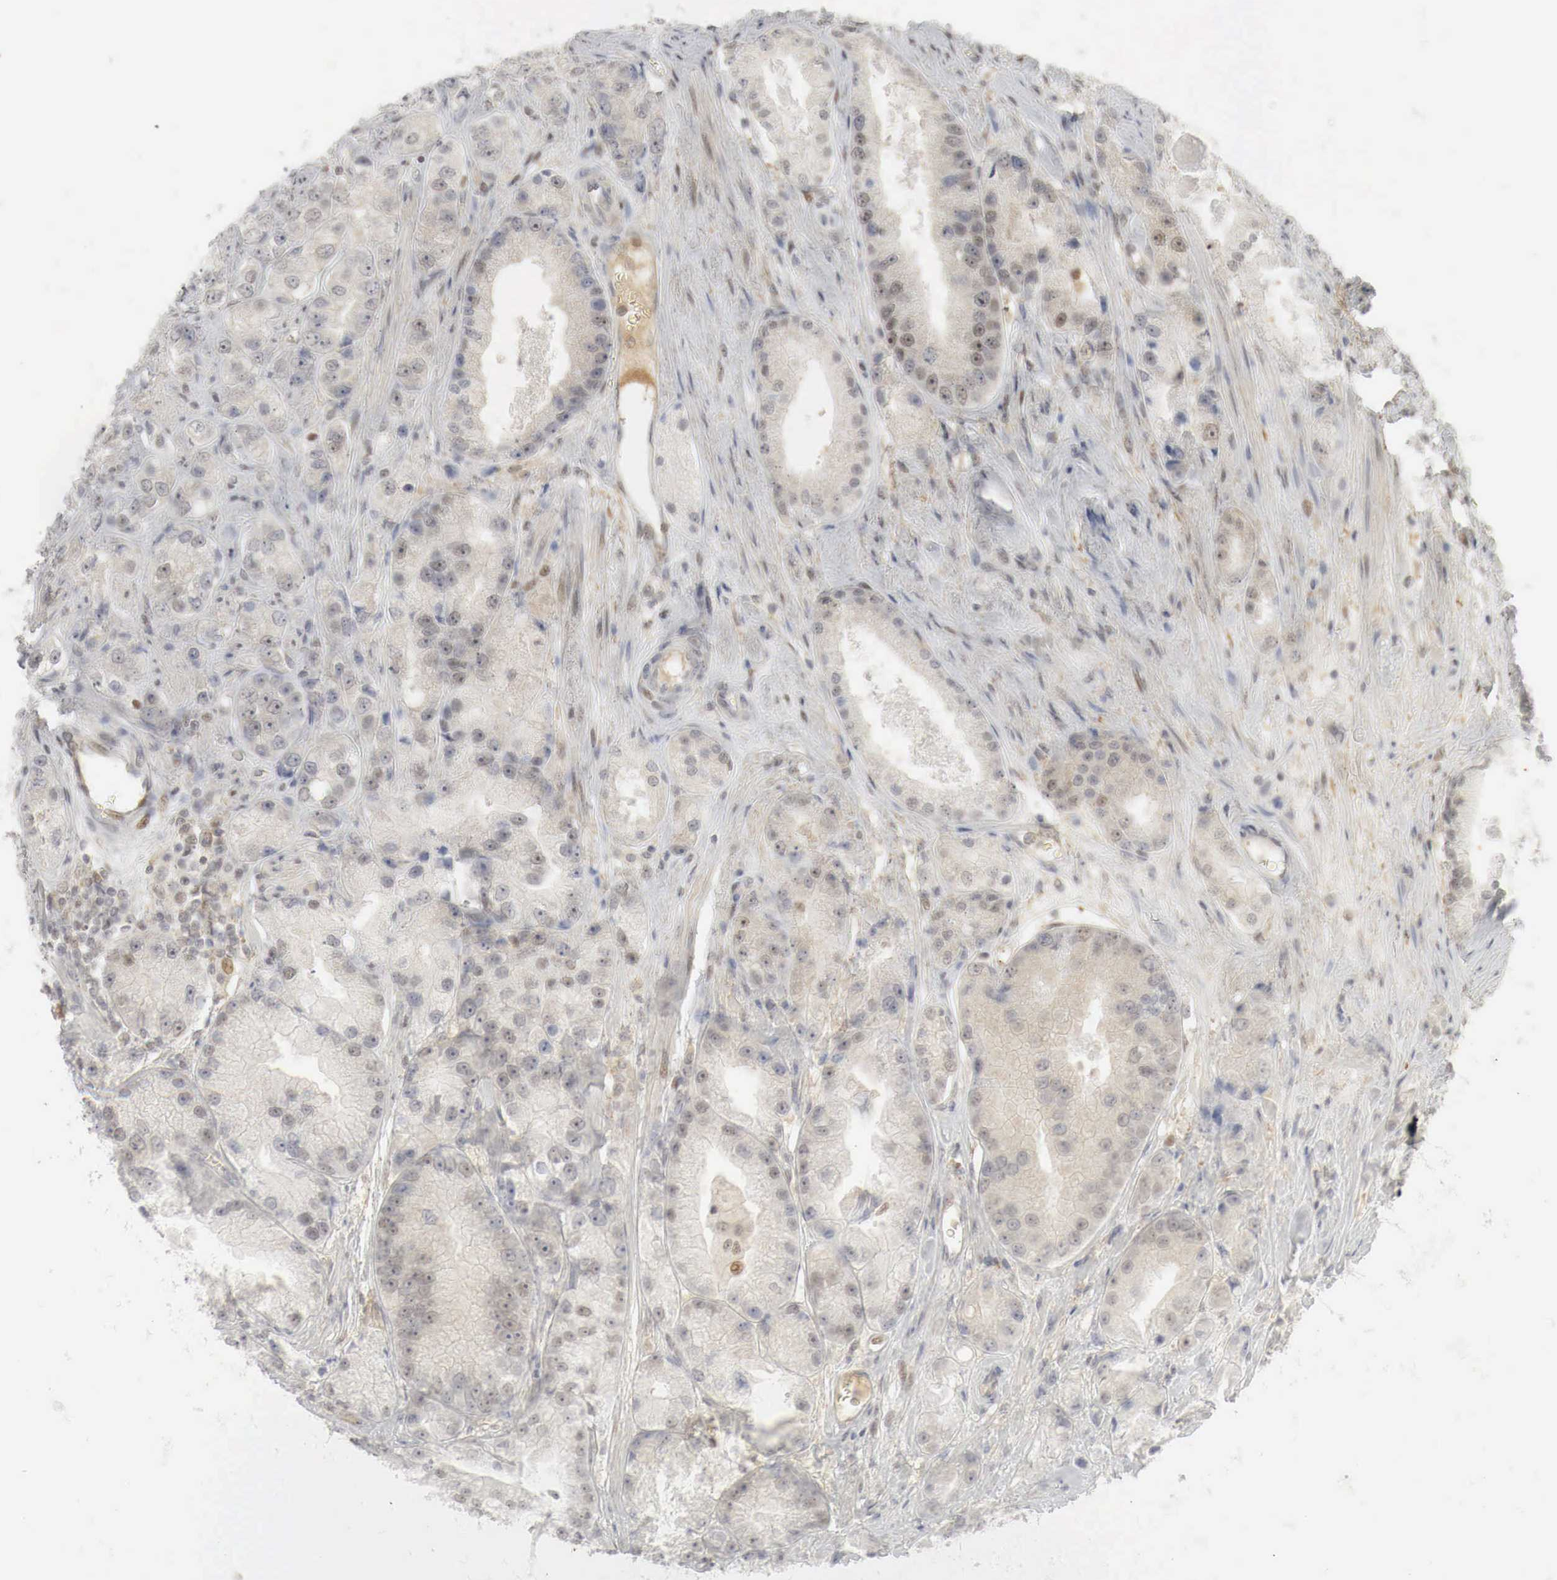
{"staining": {"intensity": "weak", "quantity": "25%-75%", "location": "cytoplasmic/membranous,nuclear"}, "tissue": "prostate cancer", "cell_type": "Tumor cells", "image_type": "cancer", "snomed": [{"axis": "morphology", "description": "Adenocarcinoma, Medium grade"}, {"axis": "topography", "description": "Prostate"}], "caption": "An image showing weak cytoplasmic/membranous and nuclear positivity in approximately 25%-75% of tumor cells in prostate cancer (adenocarcinoma (medium-grade)), as visualized by brown immunohistochemical staining.", "gene": "MYC", "patient": {"sex": "male", "age": 72}}